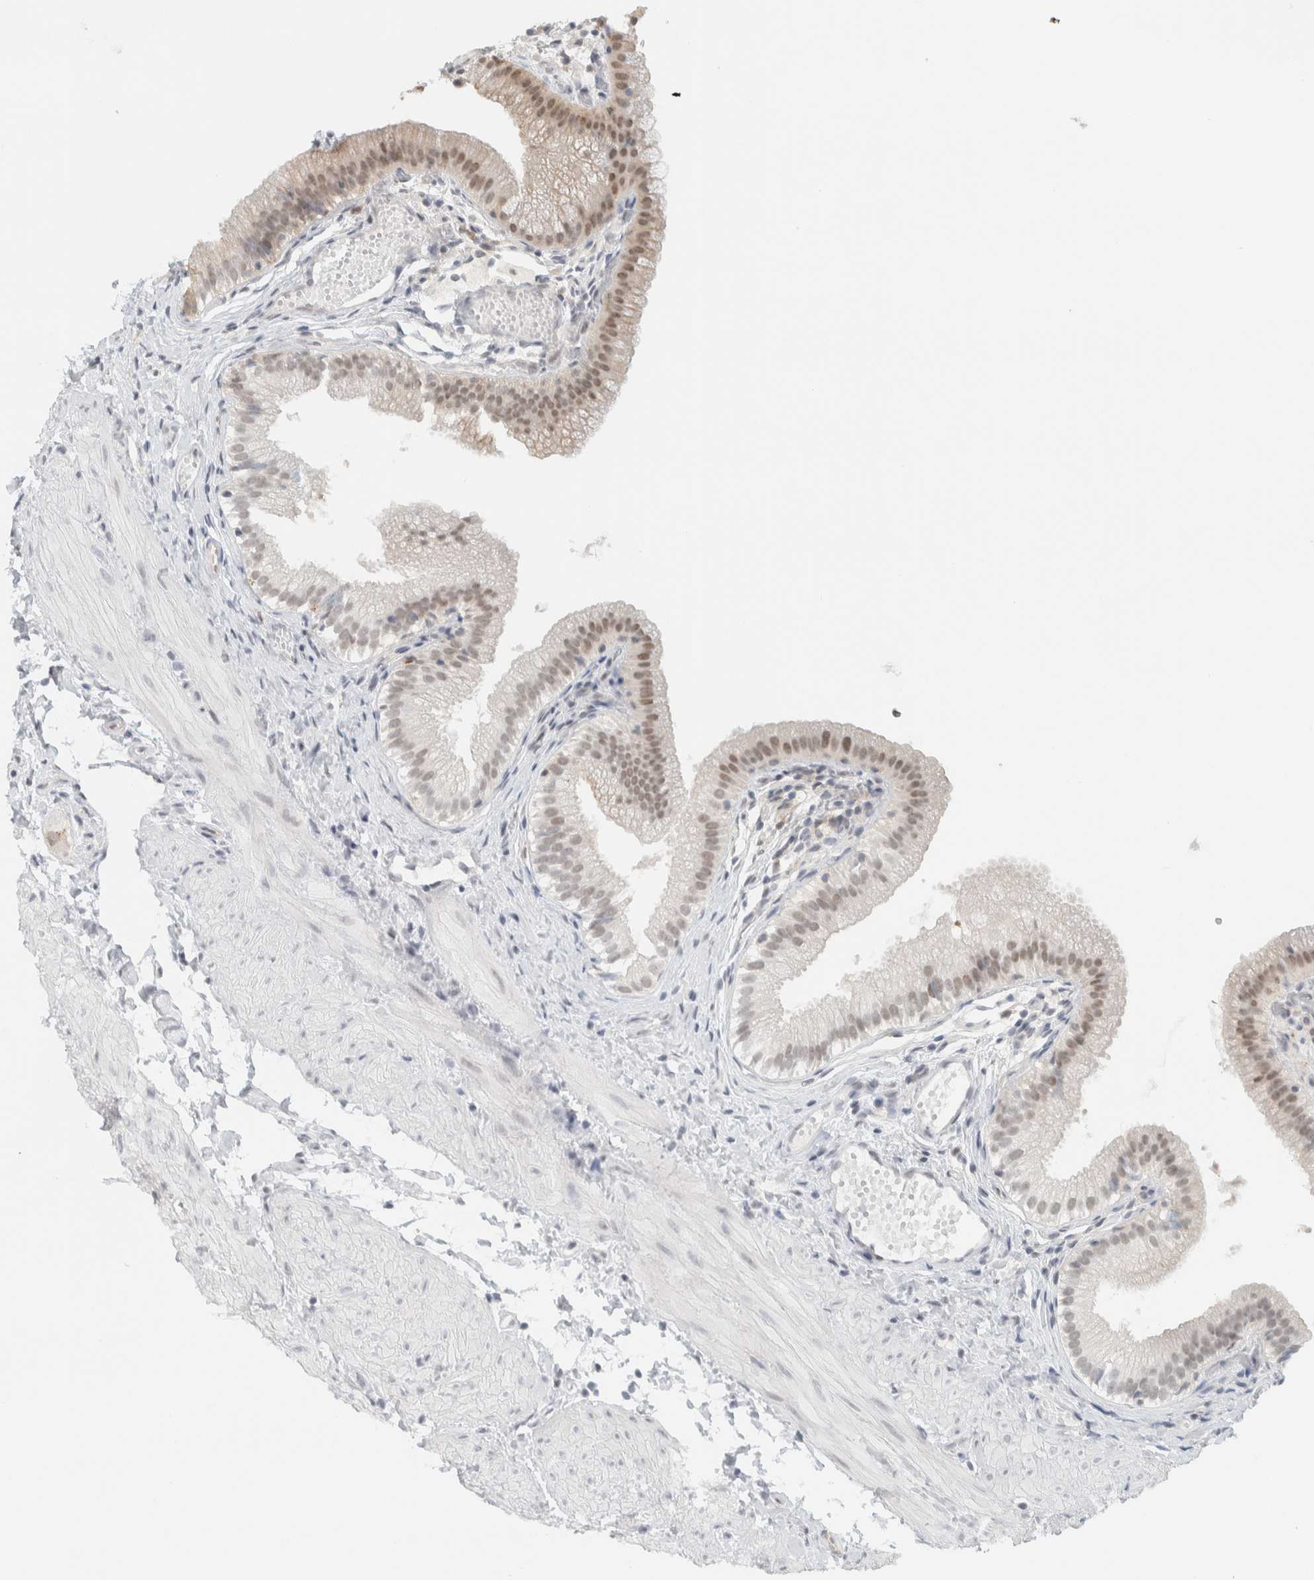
{"staining": {"intensity": "moderate", "quantity": ">75%", "location": "nuclear"}, "tissue": "gallbladder", "cell_type": "Glandular cells", "image_type": "normal", "snomed": [{"axis": "morphology", "description": "Normal tissue, NOS"}, {"axis": "topography", "description": "Gallbladder"}], "caption": "Moderate nuclear protein expression is identified in approximately >75% of glandular cells in gallbladder.", "gene": "CDH17", "patient": {"sex": "female", "age": 26}}